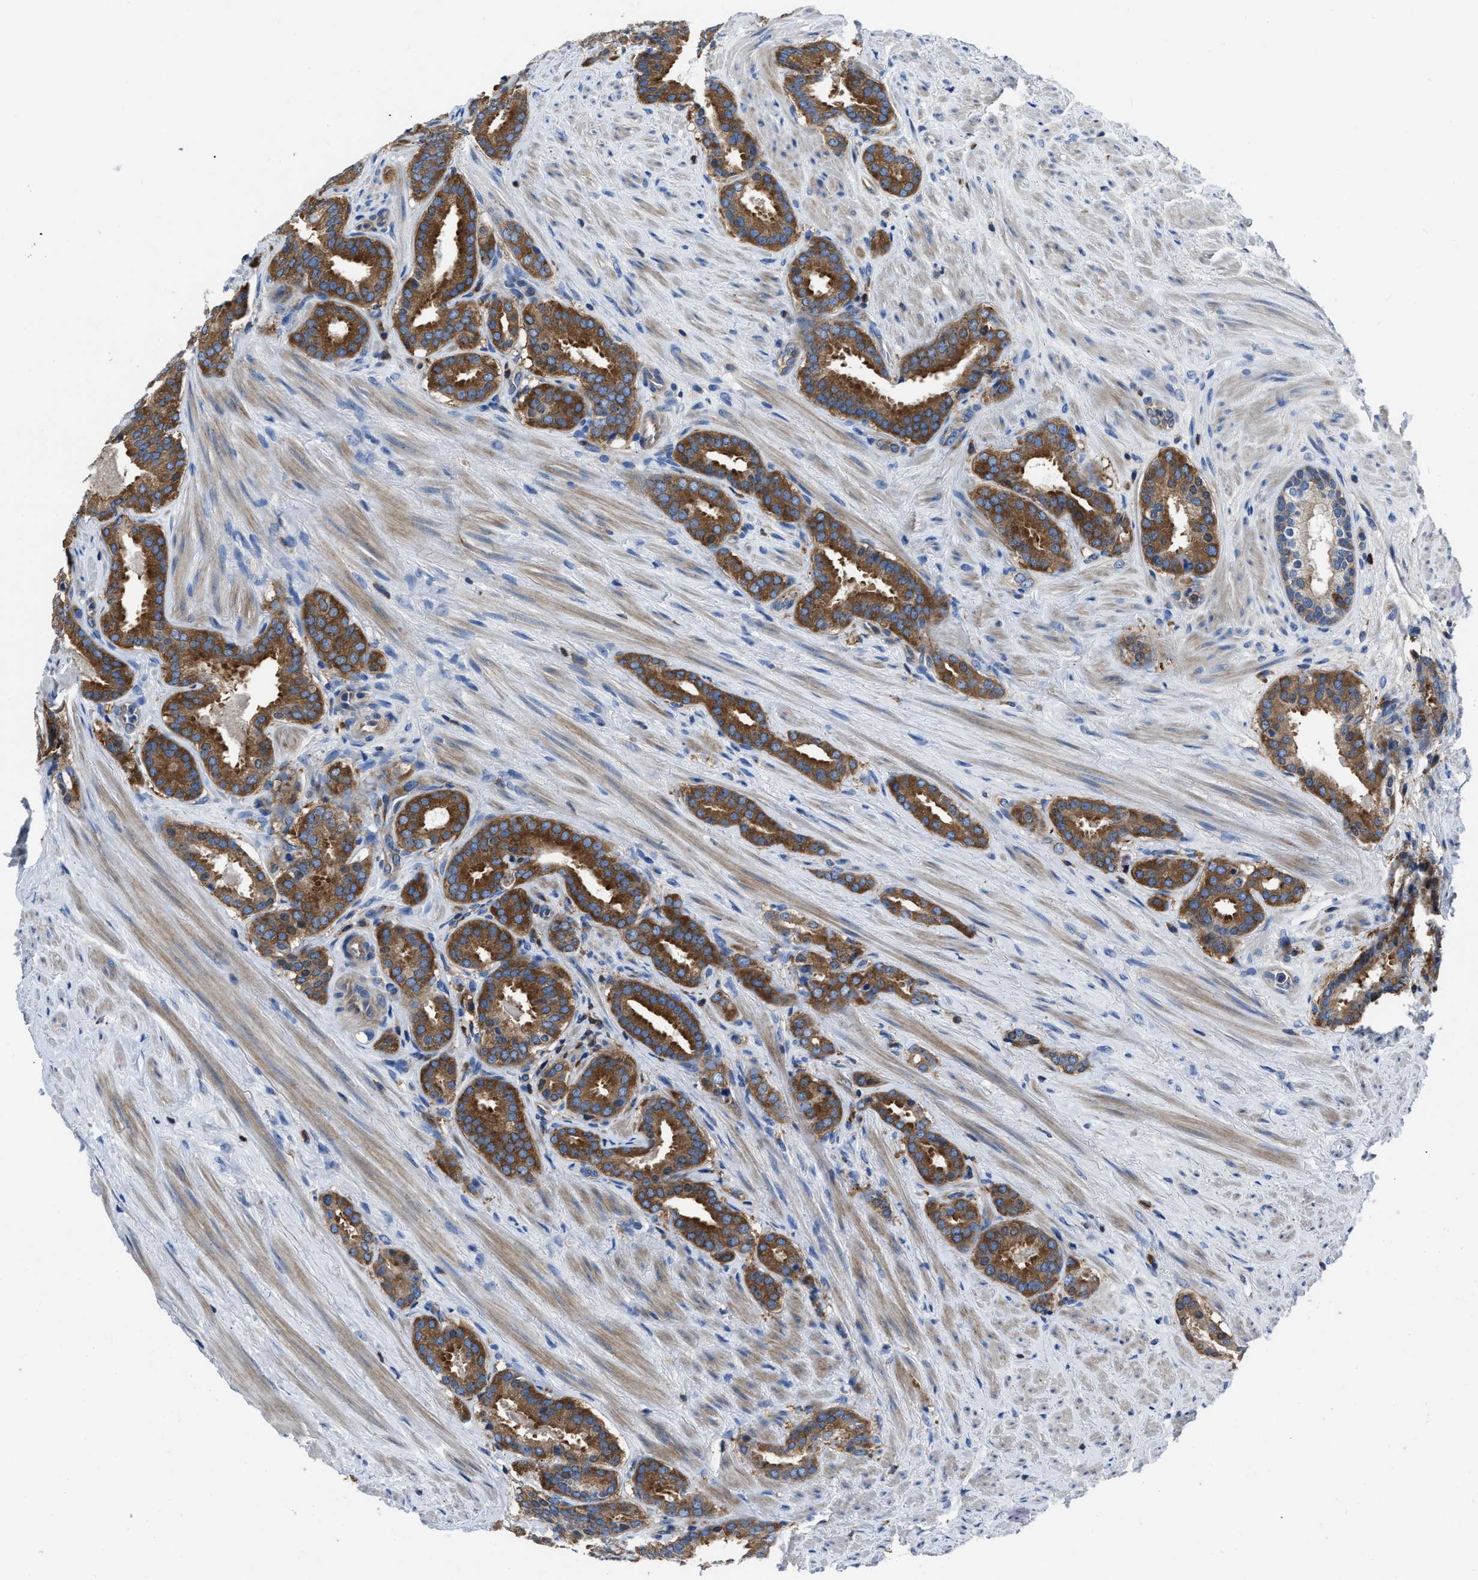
{"staining": {"intensity": "strong", "quantity": ">75%", "location": "cytoplasmic/membranous"}, "tissue": "prostate cancer", "cell_type": "Tumor cells", "image_type": "cancer", "snomed": [{"axis": "morphology", "description": "Adenocarcinoma, Low grade"}, {"axis": "topography", "description": "Prostate"}], "caption": "This is a histology image of immunohistochemistry staining of prostate cancer, which shows strong expression in the cytoplasmic/membranous of tumor cells.", "gene": "YARS1", "patient": {"sex": "male", "age": 69}}